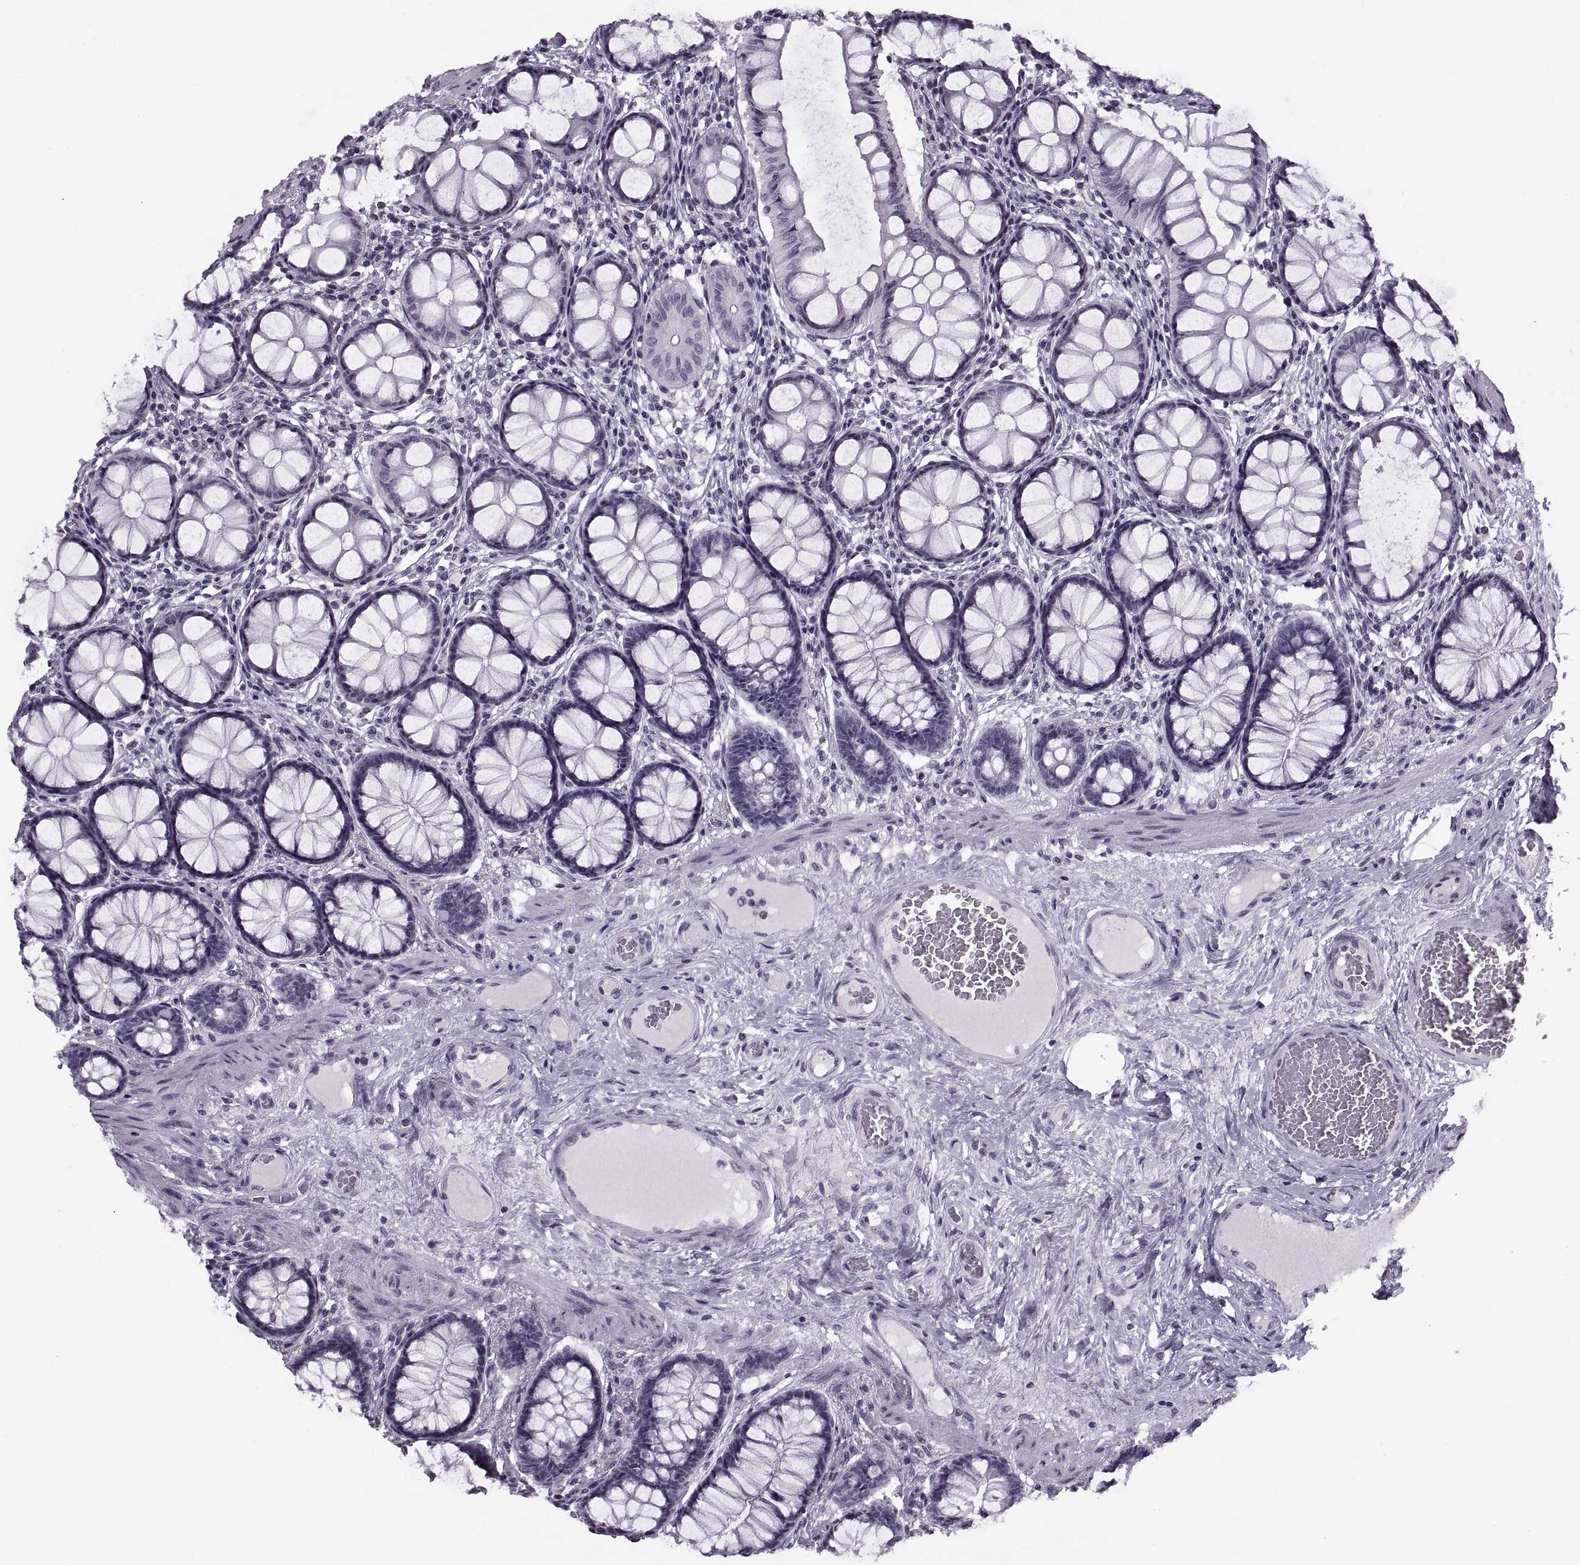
{"staining": {"intensity": "negative", "quantity": "none", "location": "none"}, "tissue": "colon", "cell_type": "Endothelial cells", "image_type": "normal", "snomed": [{"axis": "morphology", "description": "Normal tissue, NOS"}, {"axis": "topography", "description": "Colon"}], "caption": "Human colon stained for a protein using immunohistochemistry (IHC) reveals no expression in endothelial cells.", "gene": "H1", "patient": {"sex": "female", "age": 65}}